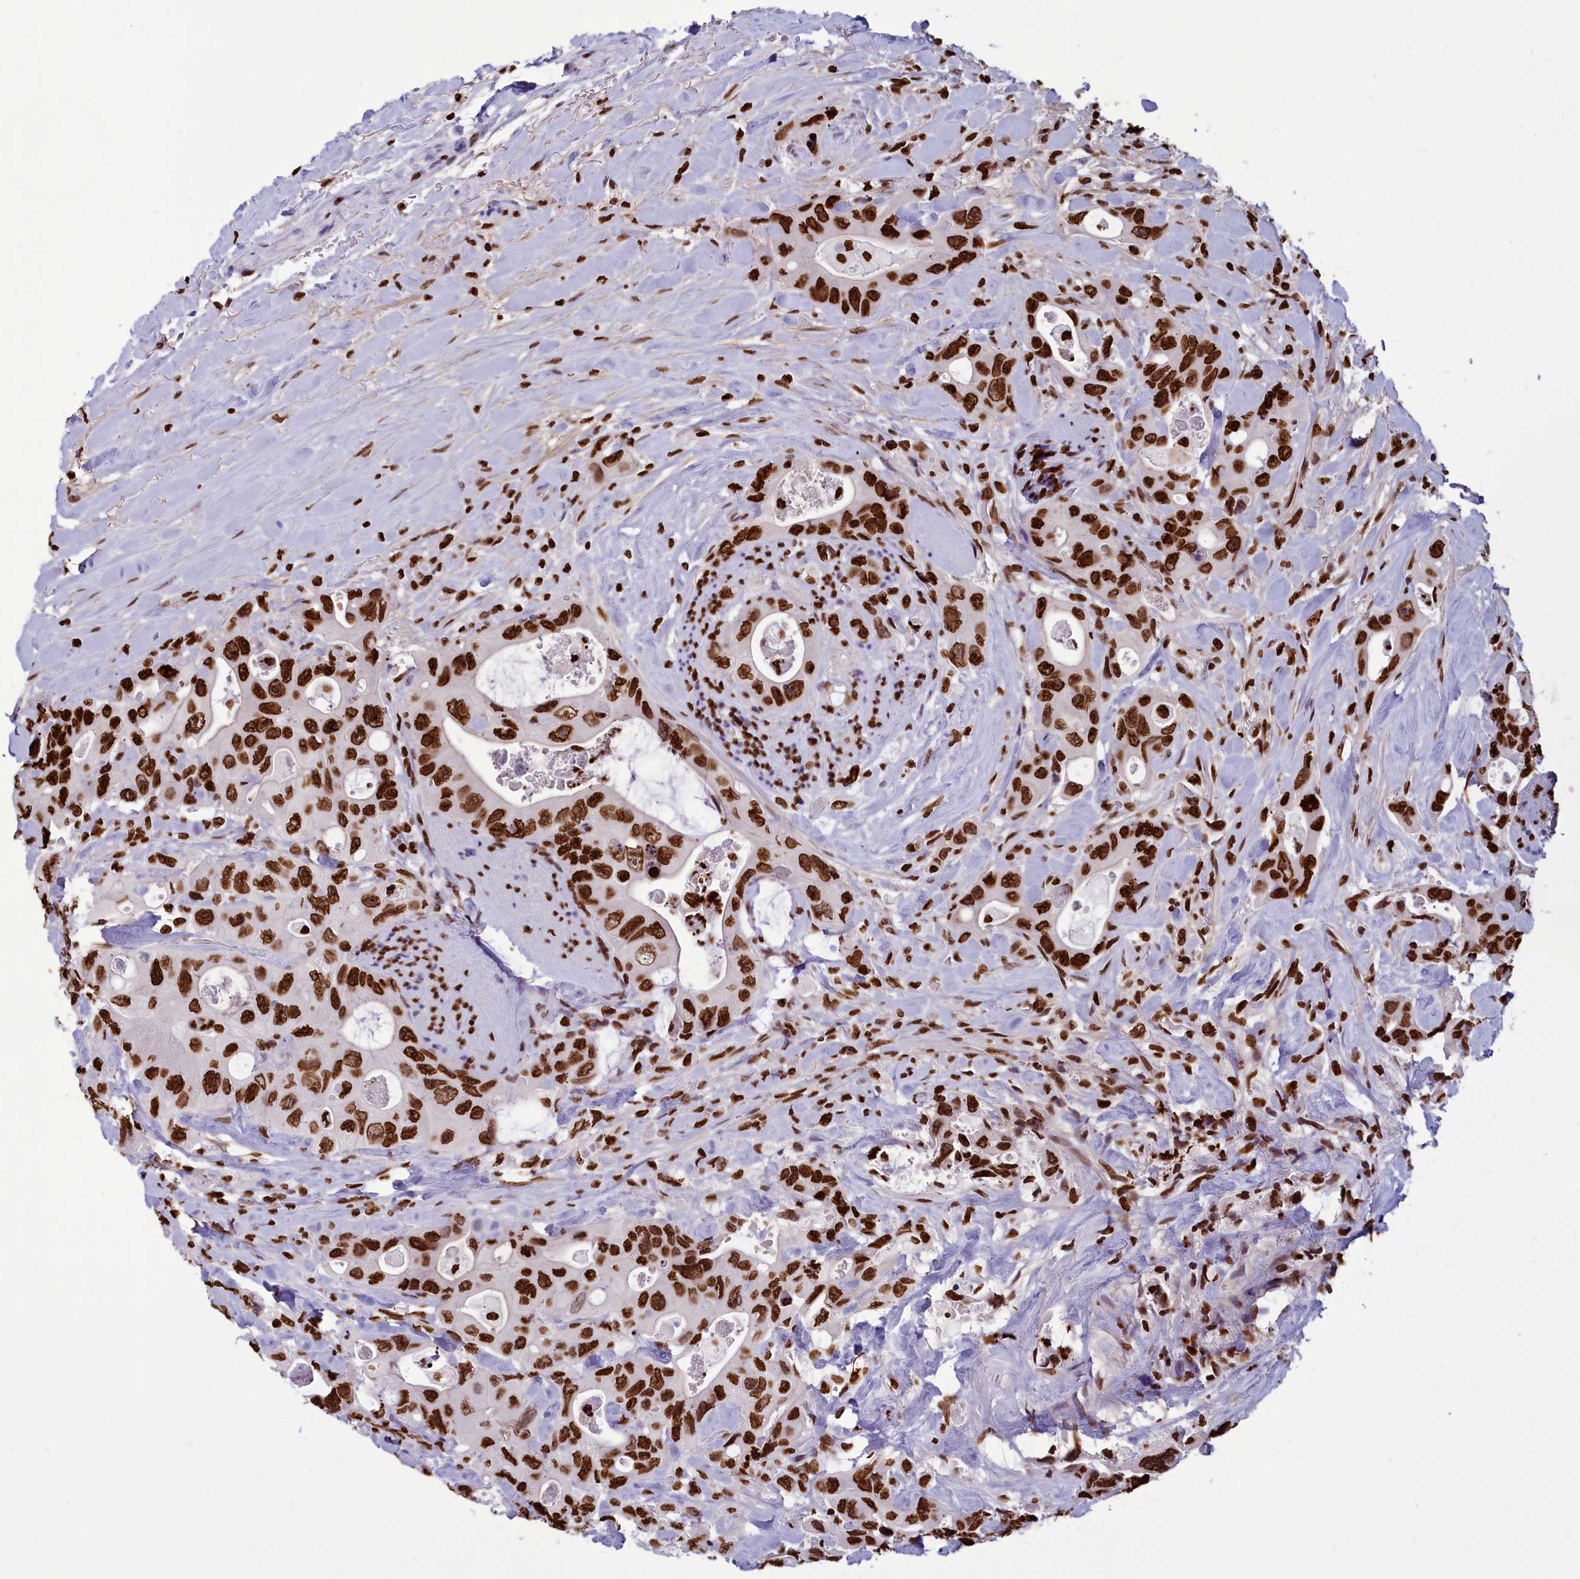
{"staining": {"intensity": "strong", "quantity": ">75%", "location": "nuclear"}, "tissue": "colorectal cancer", "cell_type": "Tumor cells", "image_type": "cancer", "snomed": [{"axis": "morphology", "description": "Adenocarcinoma, NOS"}, {"axis": "topography", "description": "Colon"}], "caption": "Protein analysis of colorectal cancer tissue shows strong nuclear positivity in about >75% of tumor cells.", "gene": "AKAP17A", "patient": {"sex": "female", "age": 46}}